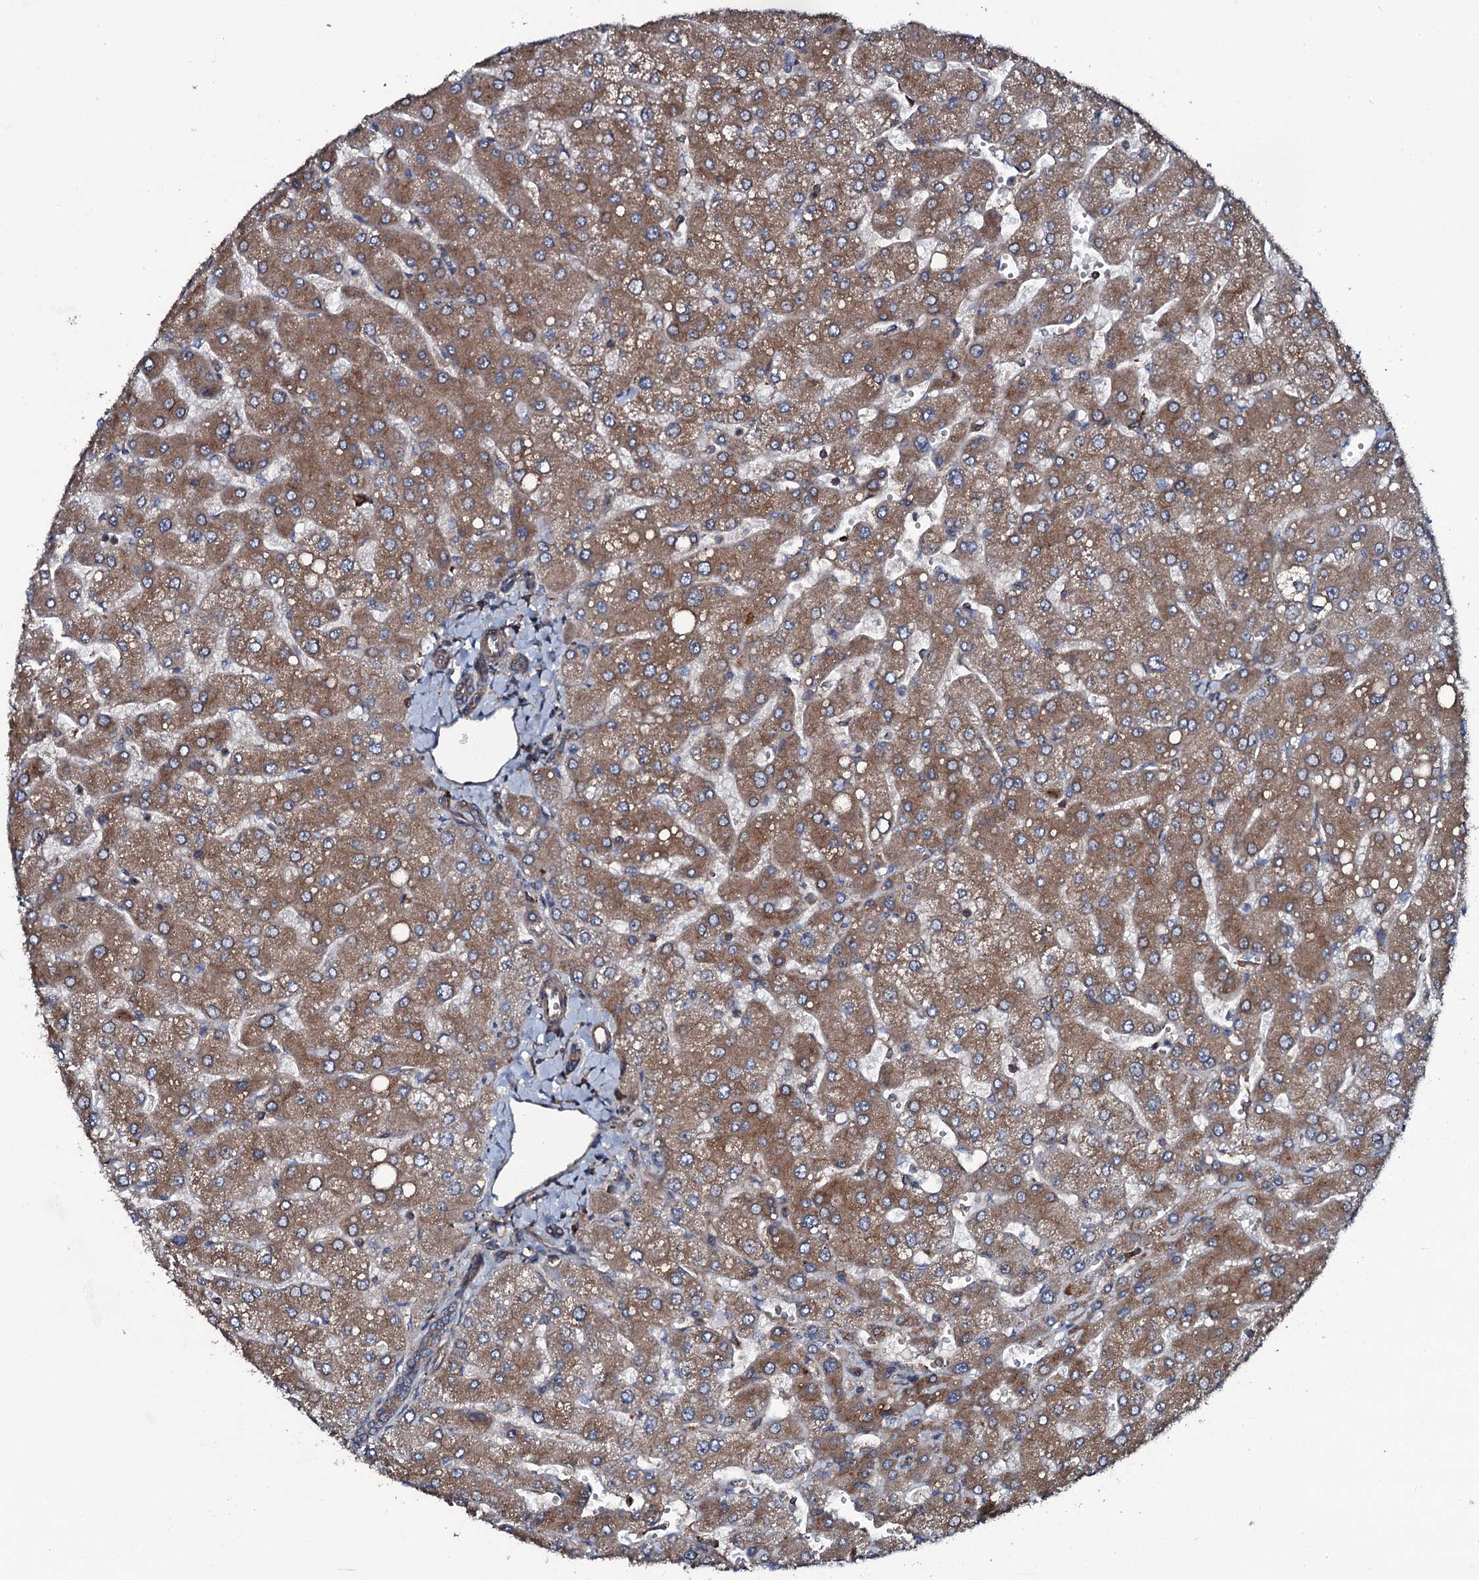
{"staining": {"intensity": "moderate", "quantity": ">75%", "location": "cytoplasmic/membranous"}, "tissue": "liver", "cell_type": "Cholangiocytes", "image_type": "normal", "snomed": [{"axis": "morphology", "description": "Normal tissue, NOS"}, {"axis": "topography", "description": "Liver"}], "caption": "Protein analysis of normal liver reveals moderate cytoplasmic/membranous staining in approximately >75% of cholangiocytes. (DAB (3,3'-diaminobenzidine) IHC, brown staining for protein, blue staining for nuclei).", "gene": "USPL1", "patient": {"sex": "male", "age": 55}}